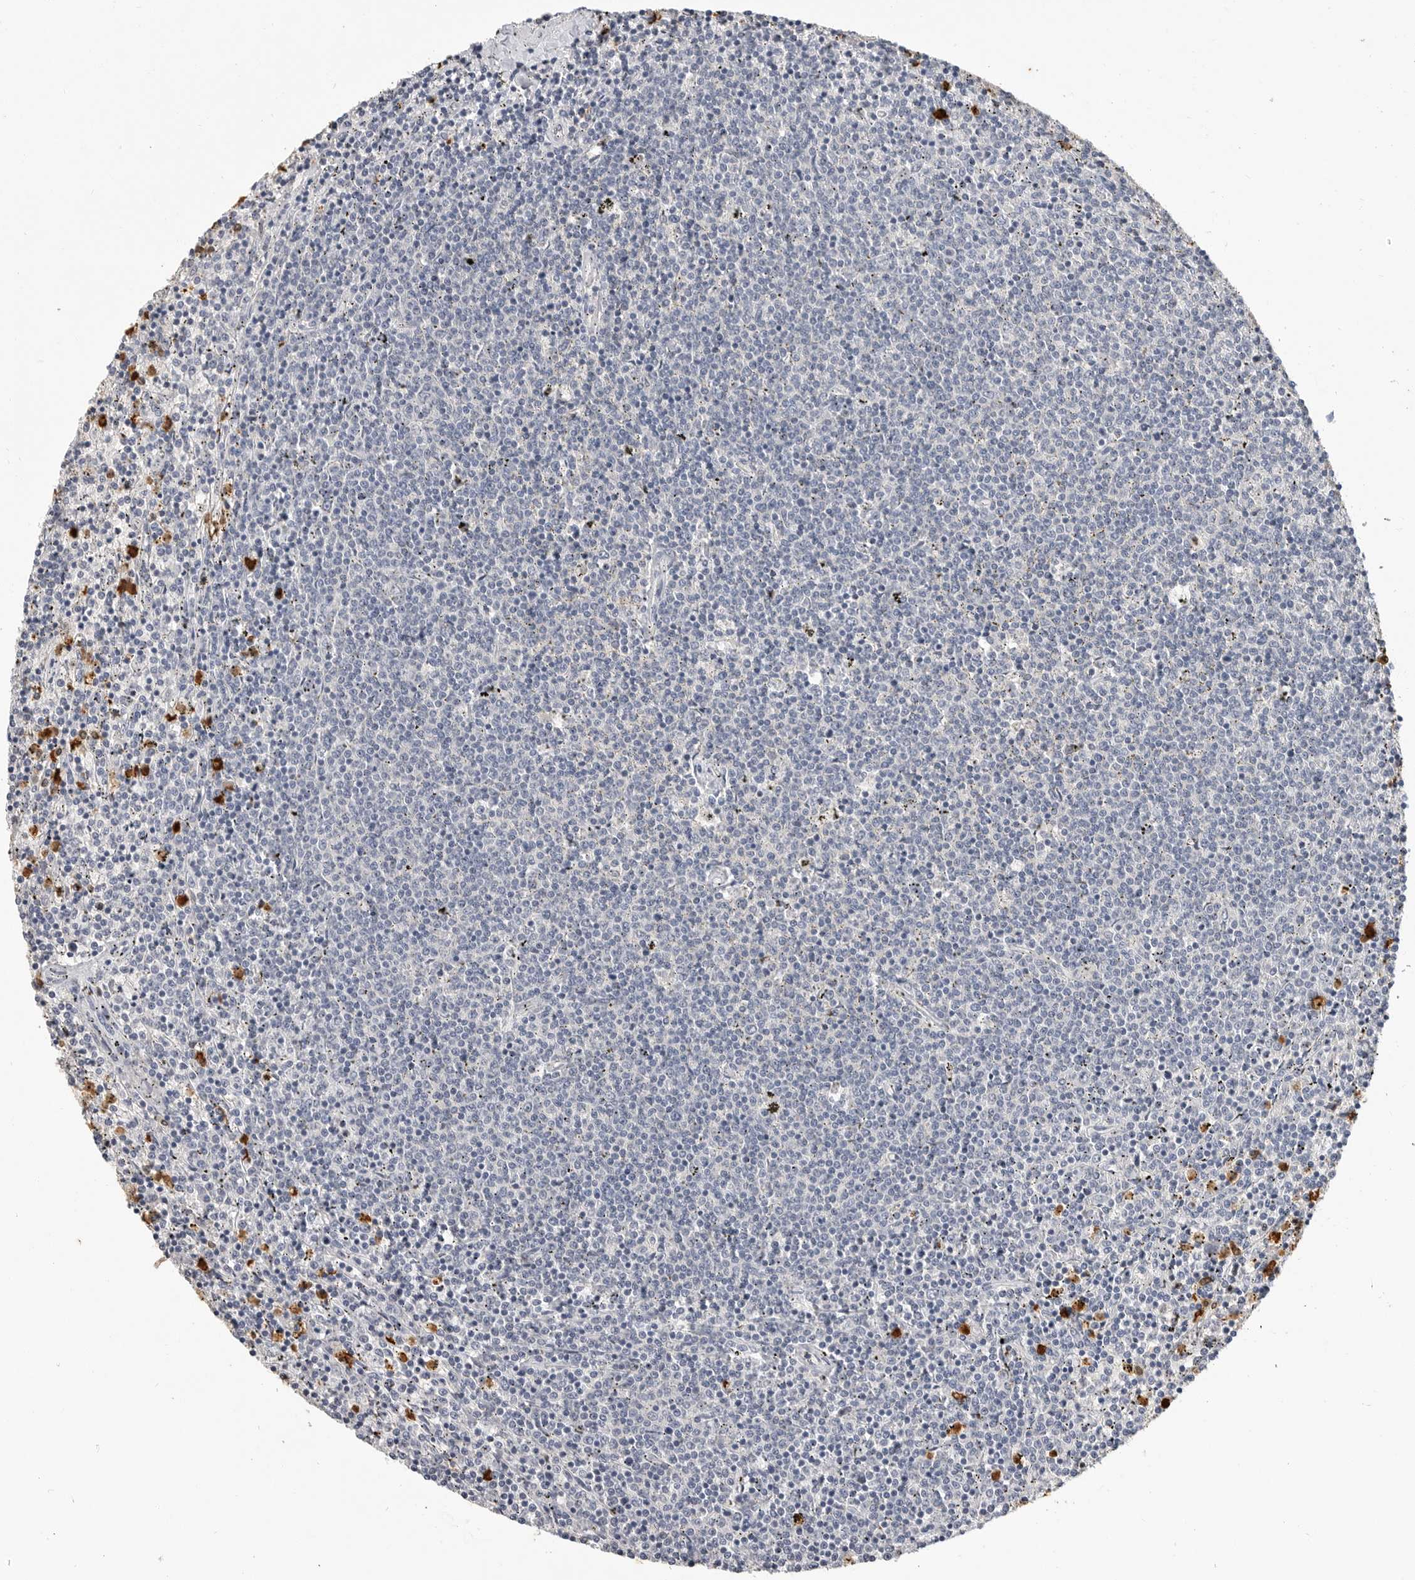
{"staining": {"intensity": "negative", "quantity": "none", "location": "none"}, "tissue": "lymphoma", "cell_type": "Tumor cells", "image_type": "cancer", "snomed": [{"axis": "morphology", "description": "Malignant lymphoma, non-Hodgkin's type, Low grade"}, {"axis": "topography", "description": "Spleen"}], "caption": "Histopathology image shows no significant protein staining in tumor cells of malignant lymphoma, non-Hodgkin's type (low-grade).", "gene": "LTBR", "patient": {"sex": "female", "age": 50}}